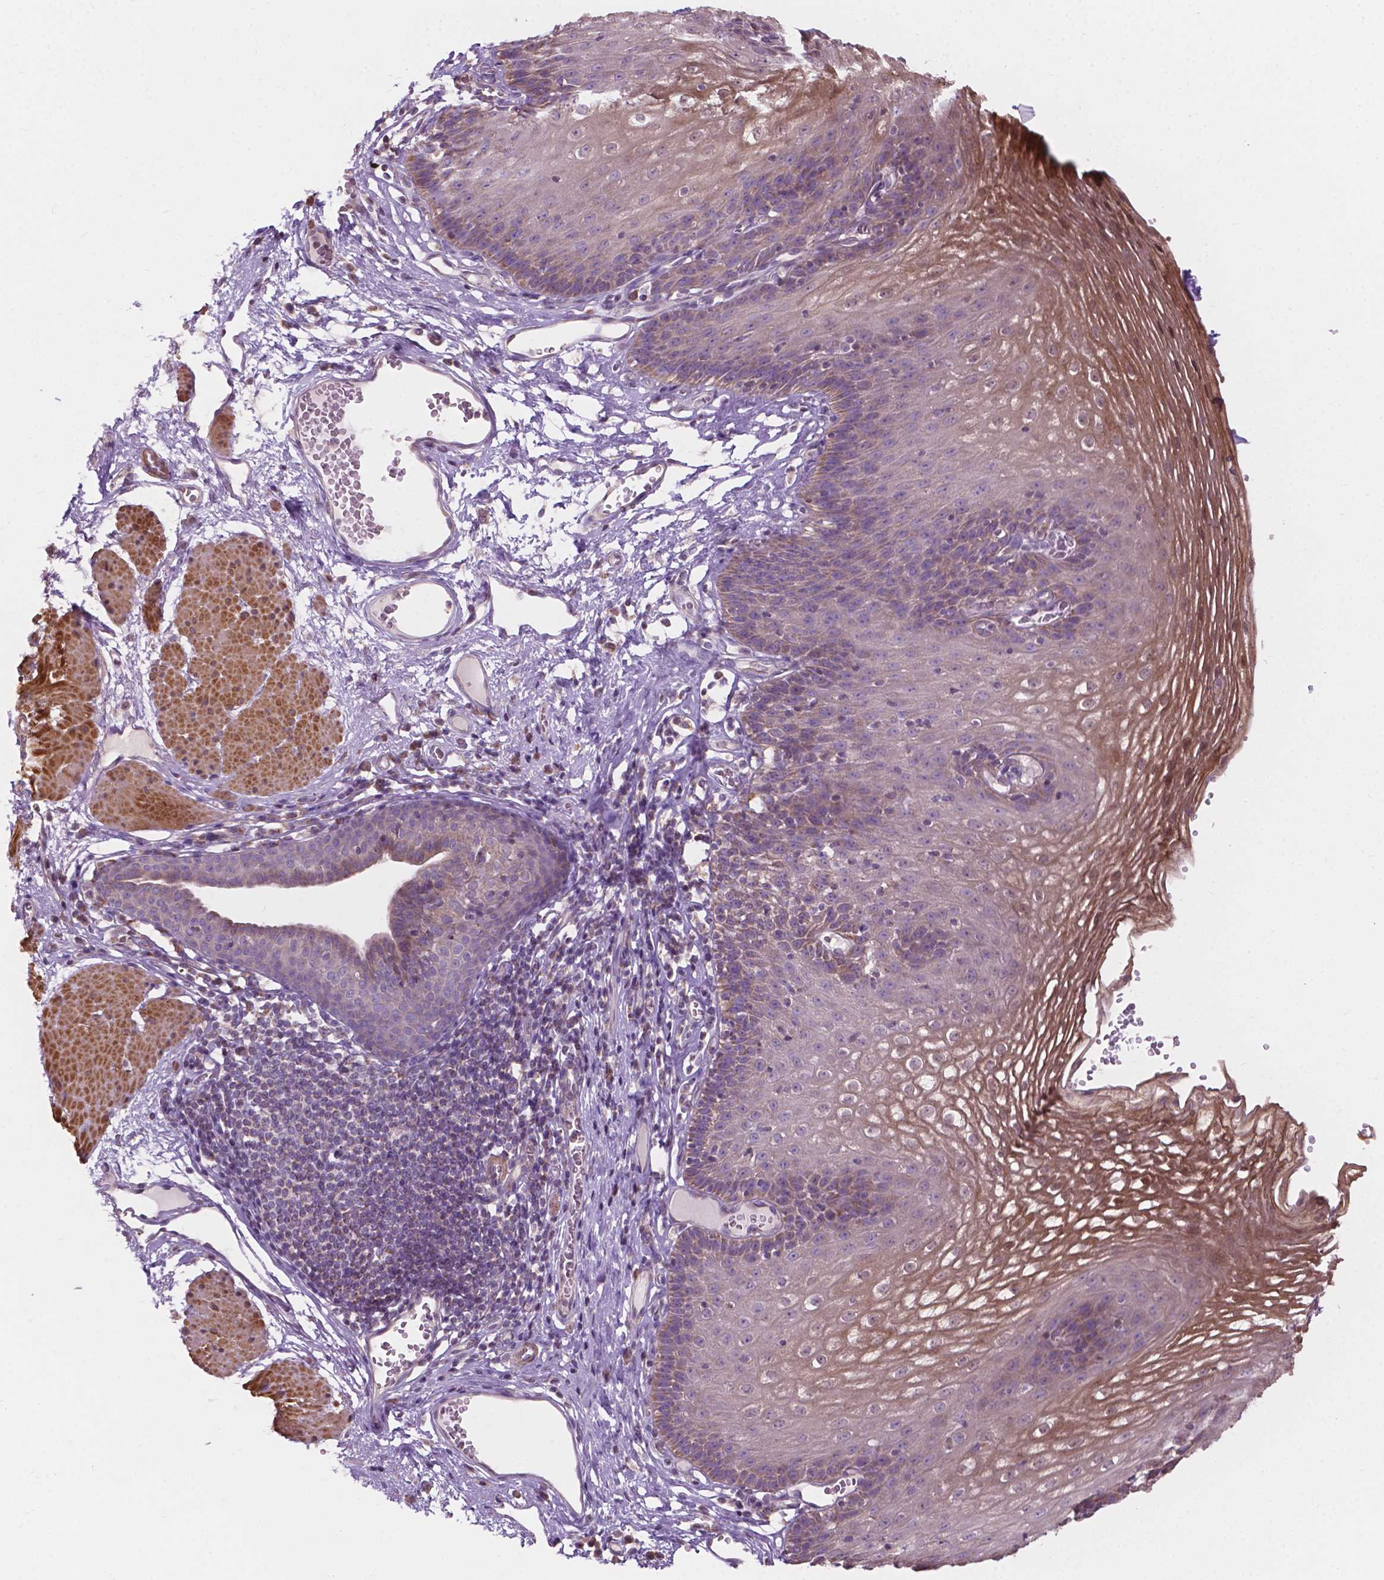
{"staining": {"intensity": "moderate", "quantity": "25%-75%", "location": "cytoplasmic/membranous"}, "tissue": "esophagus", "cell_type": "Squamous epithelial cells", "image_type": "normal", "snomed": [{"axis": "morphology", "description": "Normal tissue, NOS"}, {"axis": "topography", "description": "Esophagus"}], "caption": "Protein expression analysis of benign esophagus exhibits moderate cytoplasmic/membranous staining in approximately 25%-75% of squamous epithelial cells.", "gene": "NDUFA10", "patient": {"sex": "male", "age": 72}}